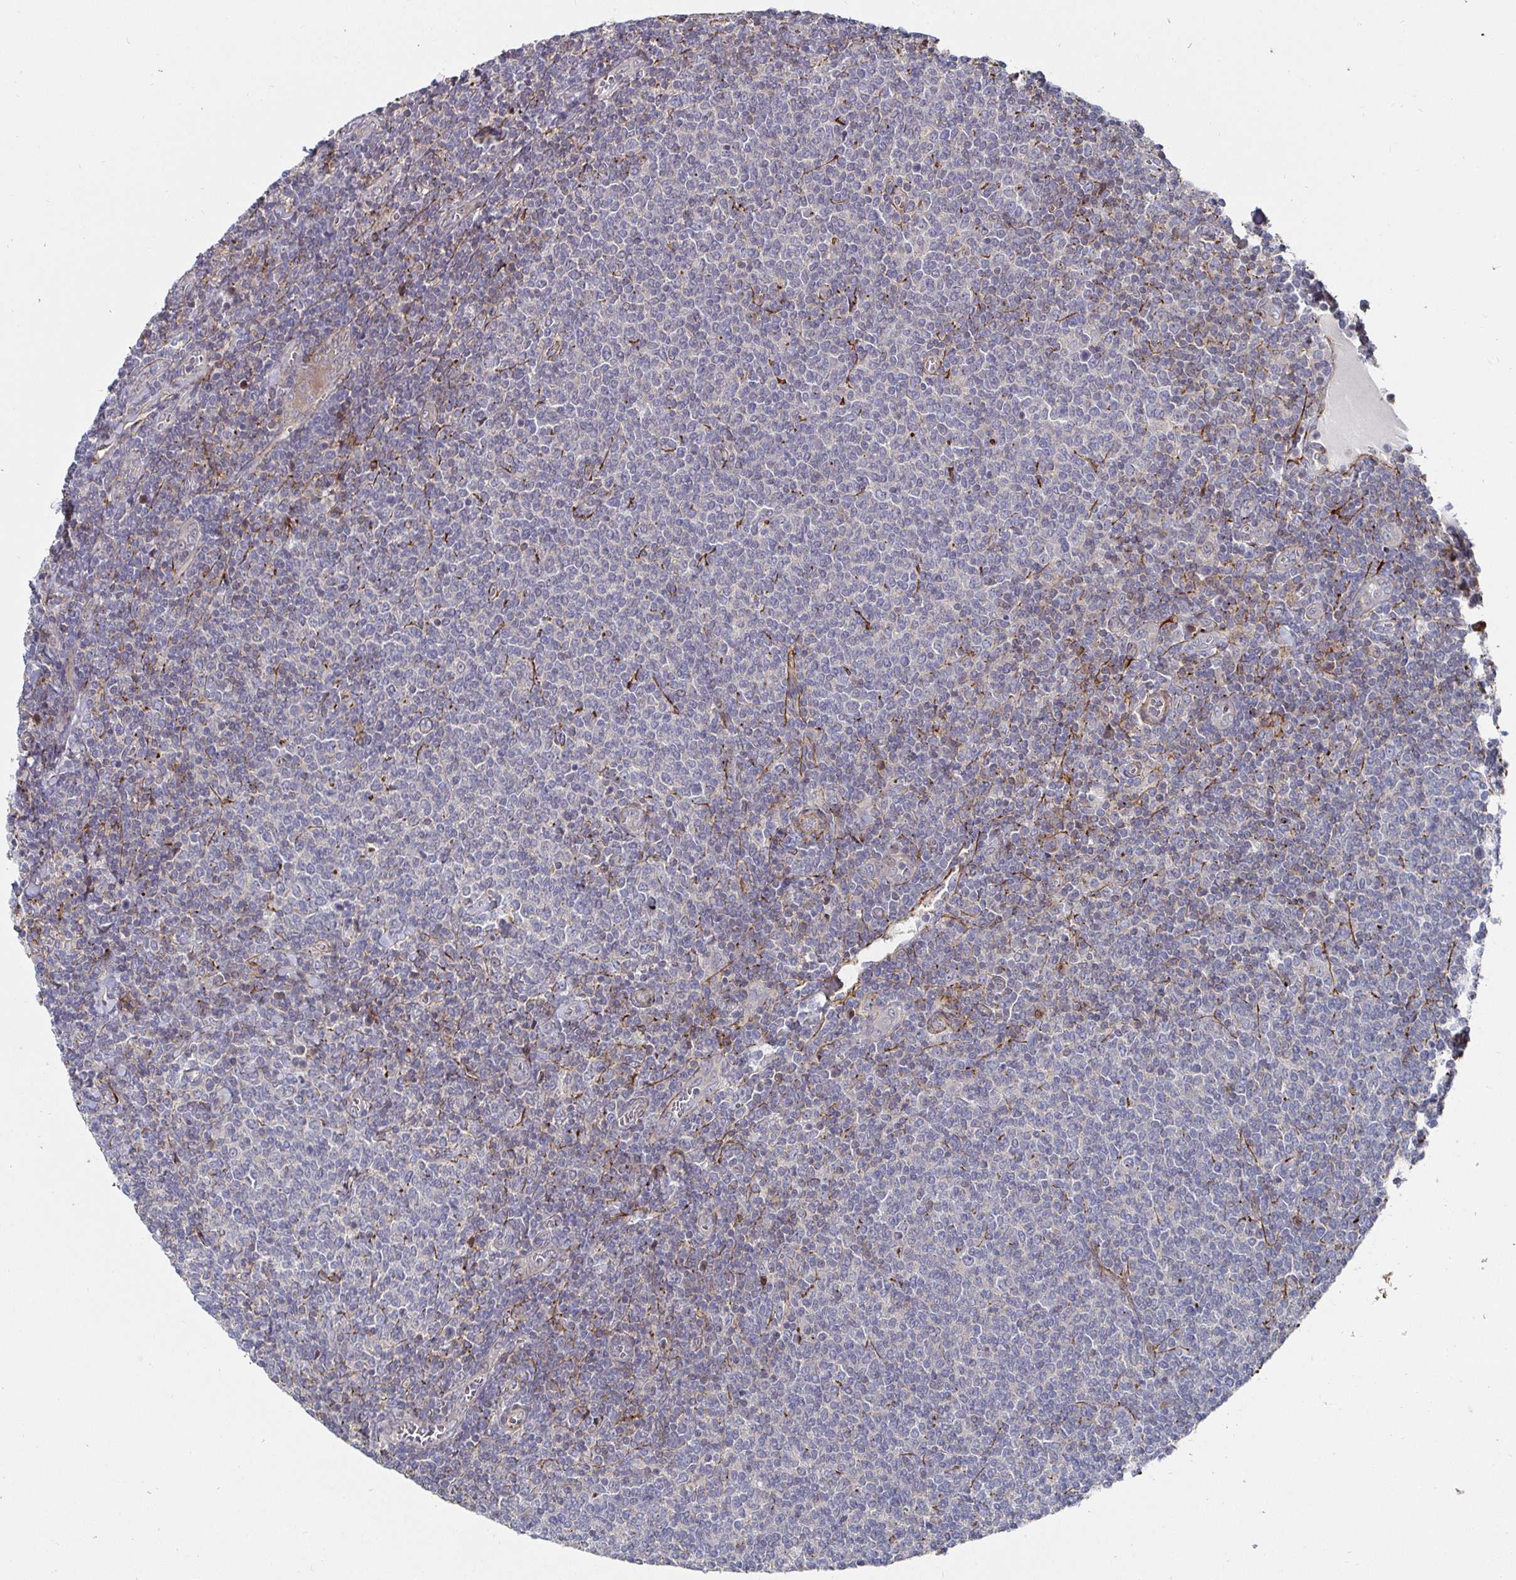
{"staining": {"intensity": "negative", "quantity": "none", "location": "none"}, "tissue": "lymphoma", "cell_type": "Tumor cells", "image_type": "cancer", "snomed": [{"axis": "morphology", "description": "Malignant lymphoma, non-Hodgkin's type, Low grade"}, {"axis": "topography", "description": "Lymph node"}], "caption": "Tumor cells are negative for protein expression in human low-grade malignant lymphoma, non-Hodgkin's type.", "gene": "GJA4", "patient": {"sex": "male", "age": 52}}